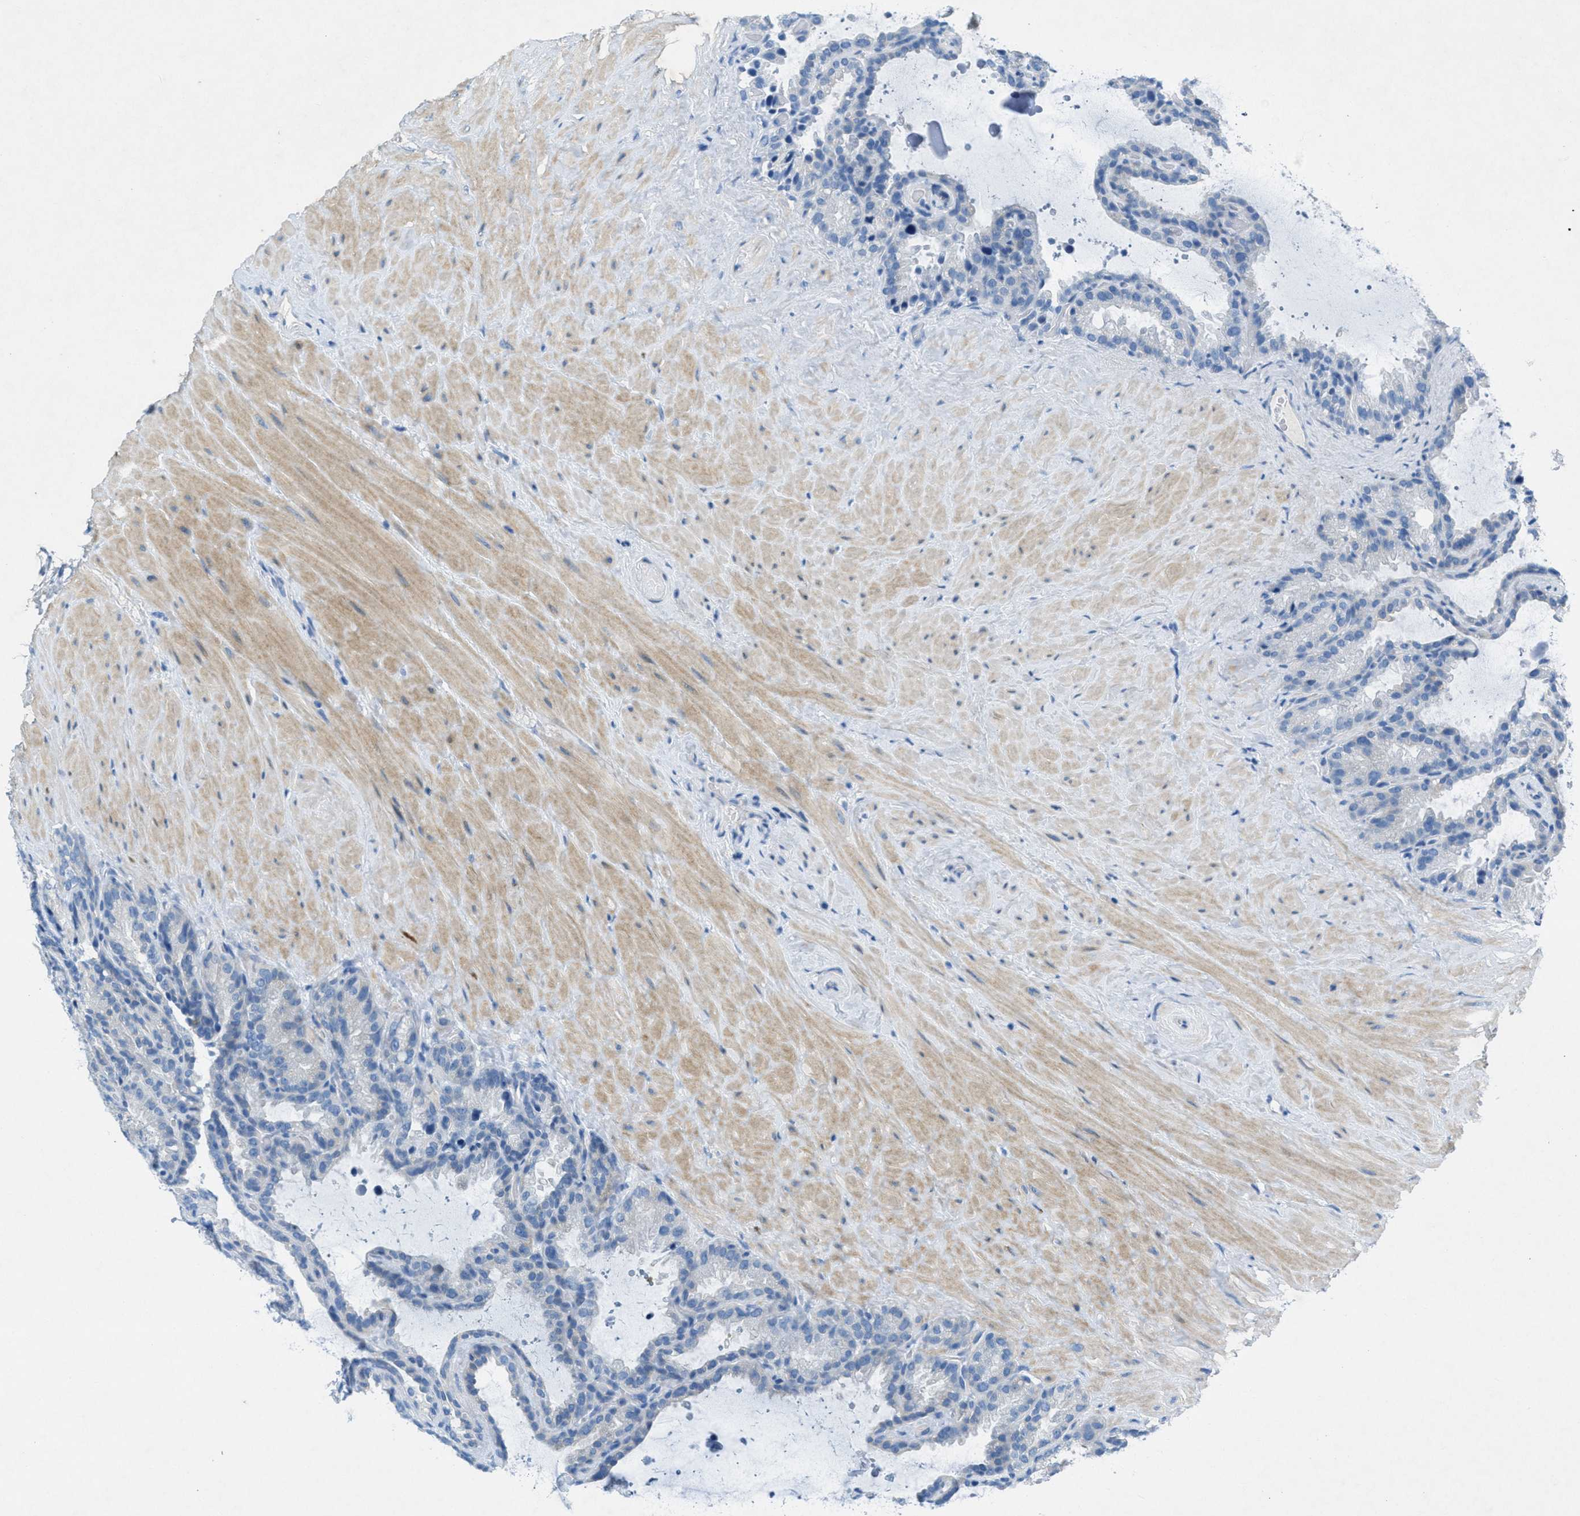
{"staining": {"intensity": "negative", "quantity": "none", "location": "none"}, "tissue": "seminal vesicle", "cell_type": "Glandular cells", "image_type": "normal", "snomed": [{"axis": "morphology", "description": "Normal tissue, NOS"}, {"axis": "topography", "description": "Seminal veicle"}], "caption": "The IHC image has no significant positivity in glandular cells of seminal vesicle. The staining was performed using DAB (3,3'-diaminobenzidine) to visualize the protein expression in brown, while the nuclei were stained in blue with hematoxylin (Magnification: 20x).", "gene": "GALNT17", "patient": {"sex": "male", "age": 46}}